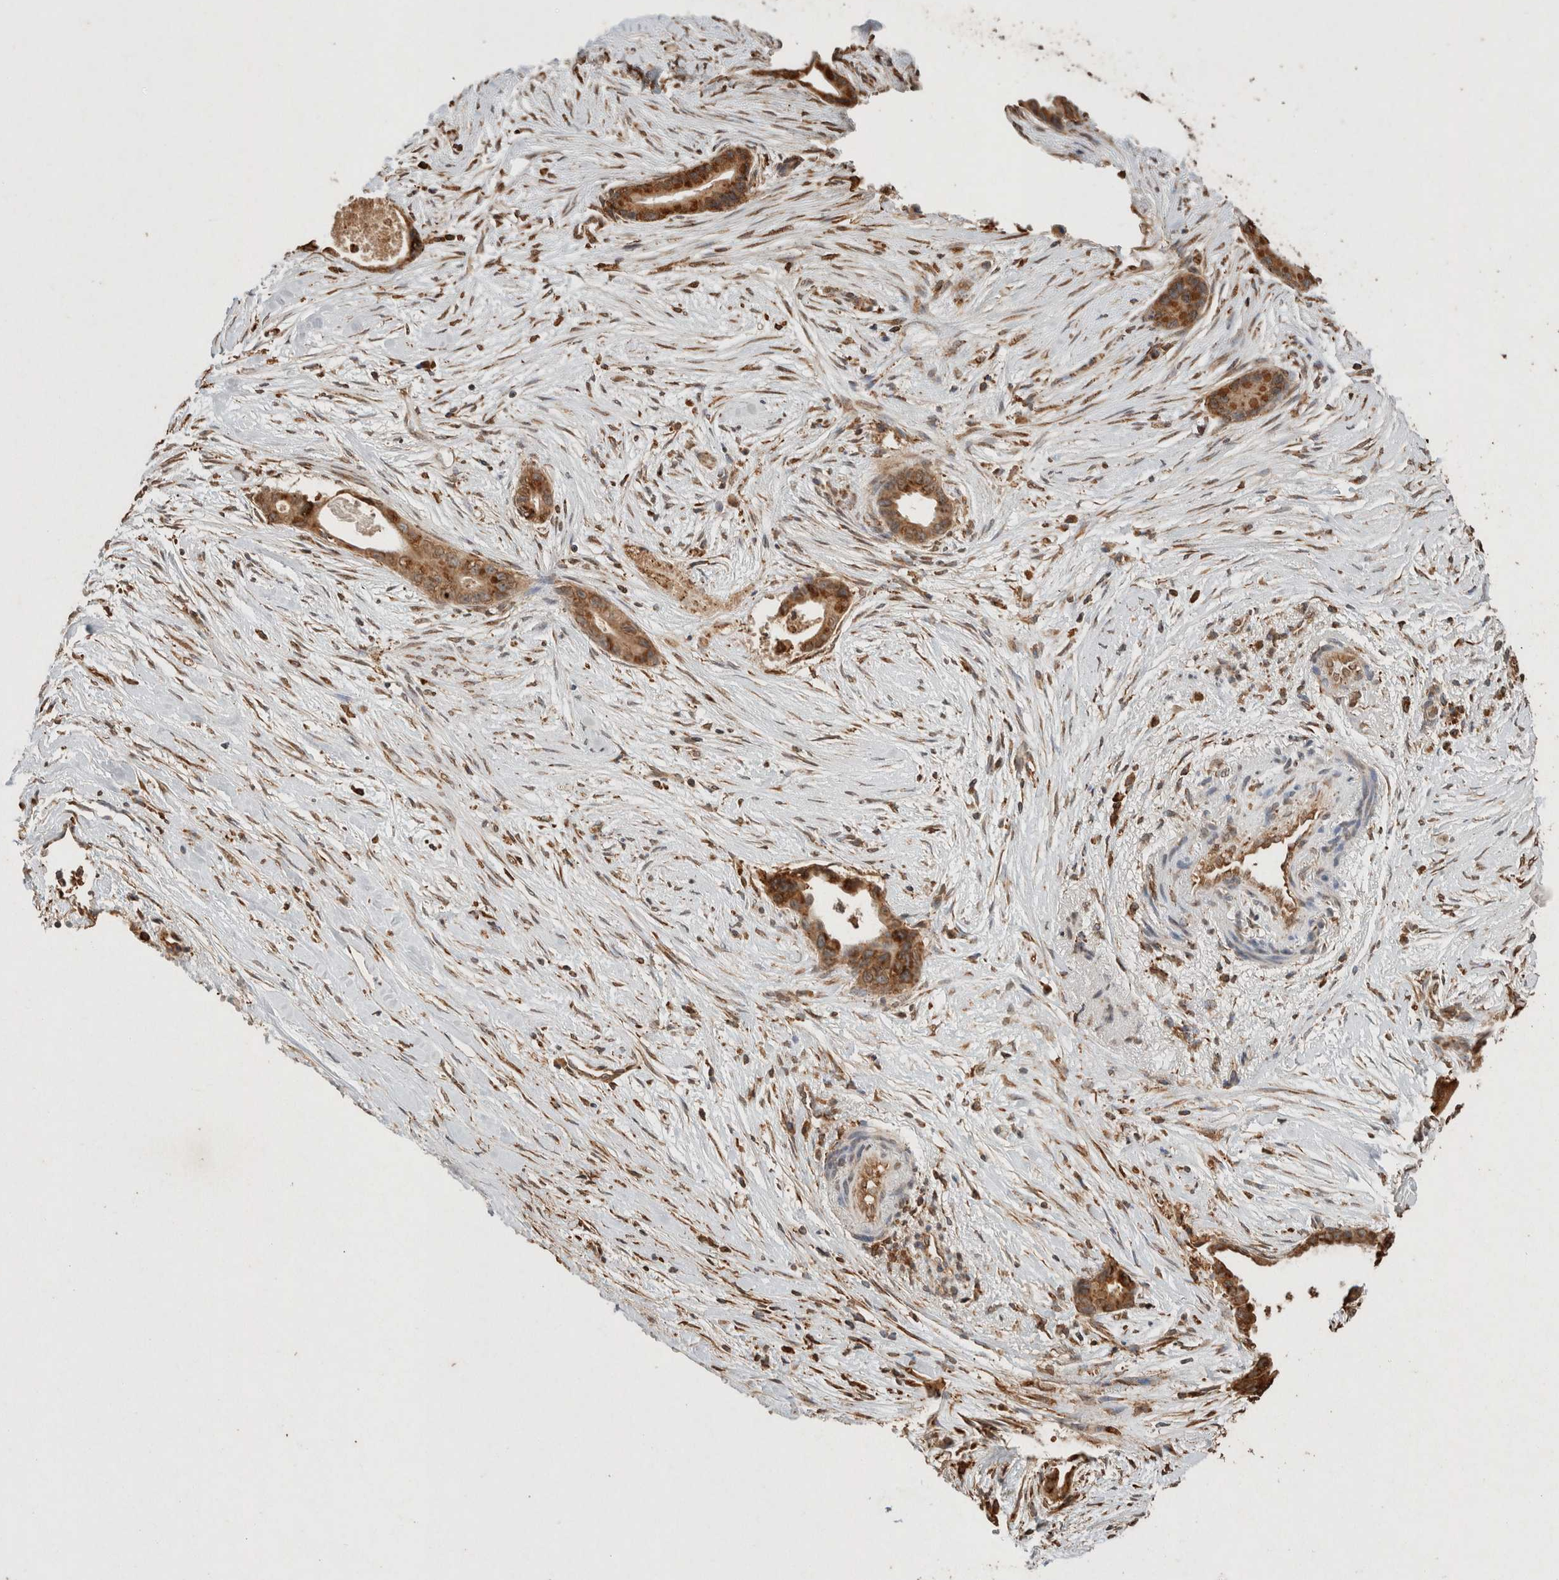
{"staining": {"intensity": "moderate", "quantity": ">75%", "location": "cytoplasmic/membranous"}, "tissue": "liver cancer", "cell_type": "Tumor cells", "image_type": "cancer", "snomed": [{"axis": "morphology", "description": "Cholangiocarcinoma"}, {"axis": "topography", "description": "Liver"}], "caption": "A micrograph of liver cancer stained for a protein displays moderate cytoplasmic/membranous brown staining in tumor cells.", "gene": "ERAP1", "patient": {"sex": "female", "age": 55}}